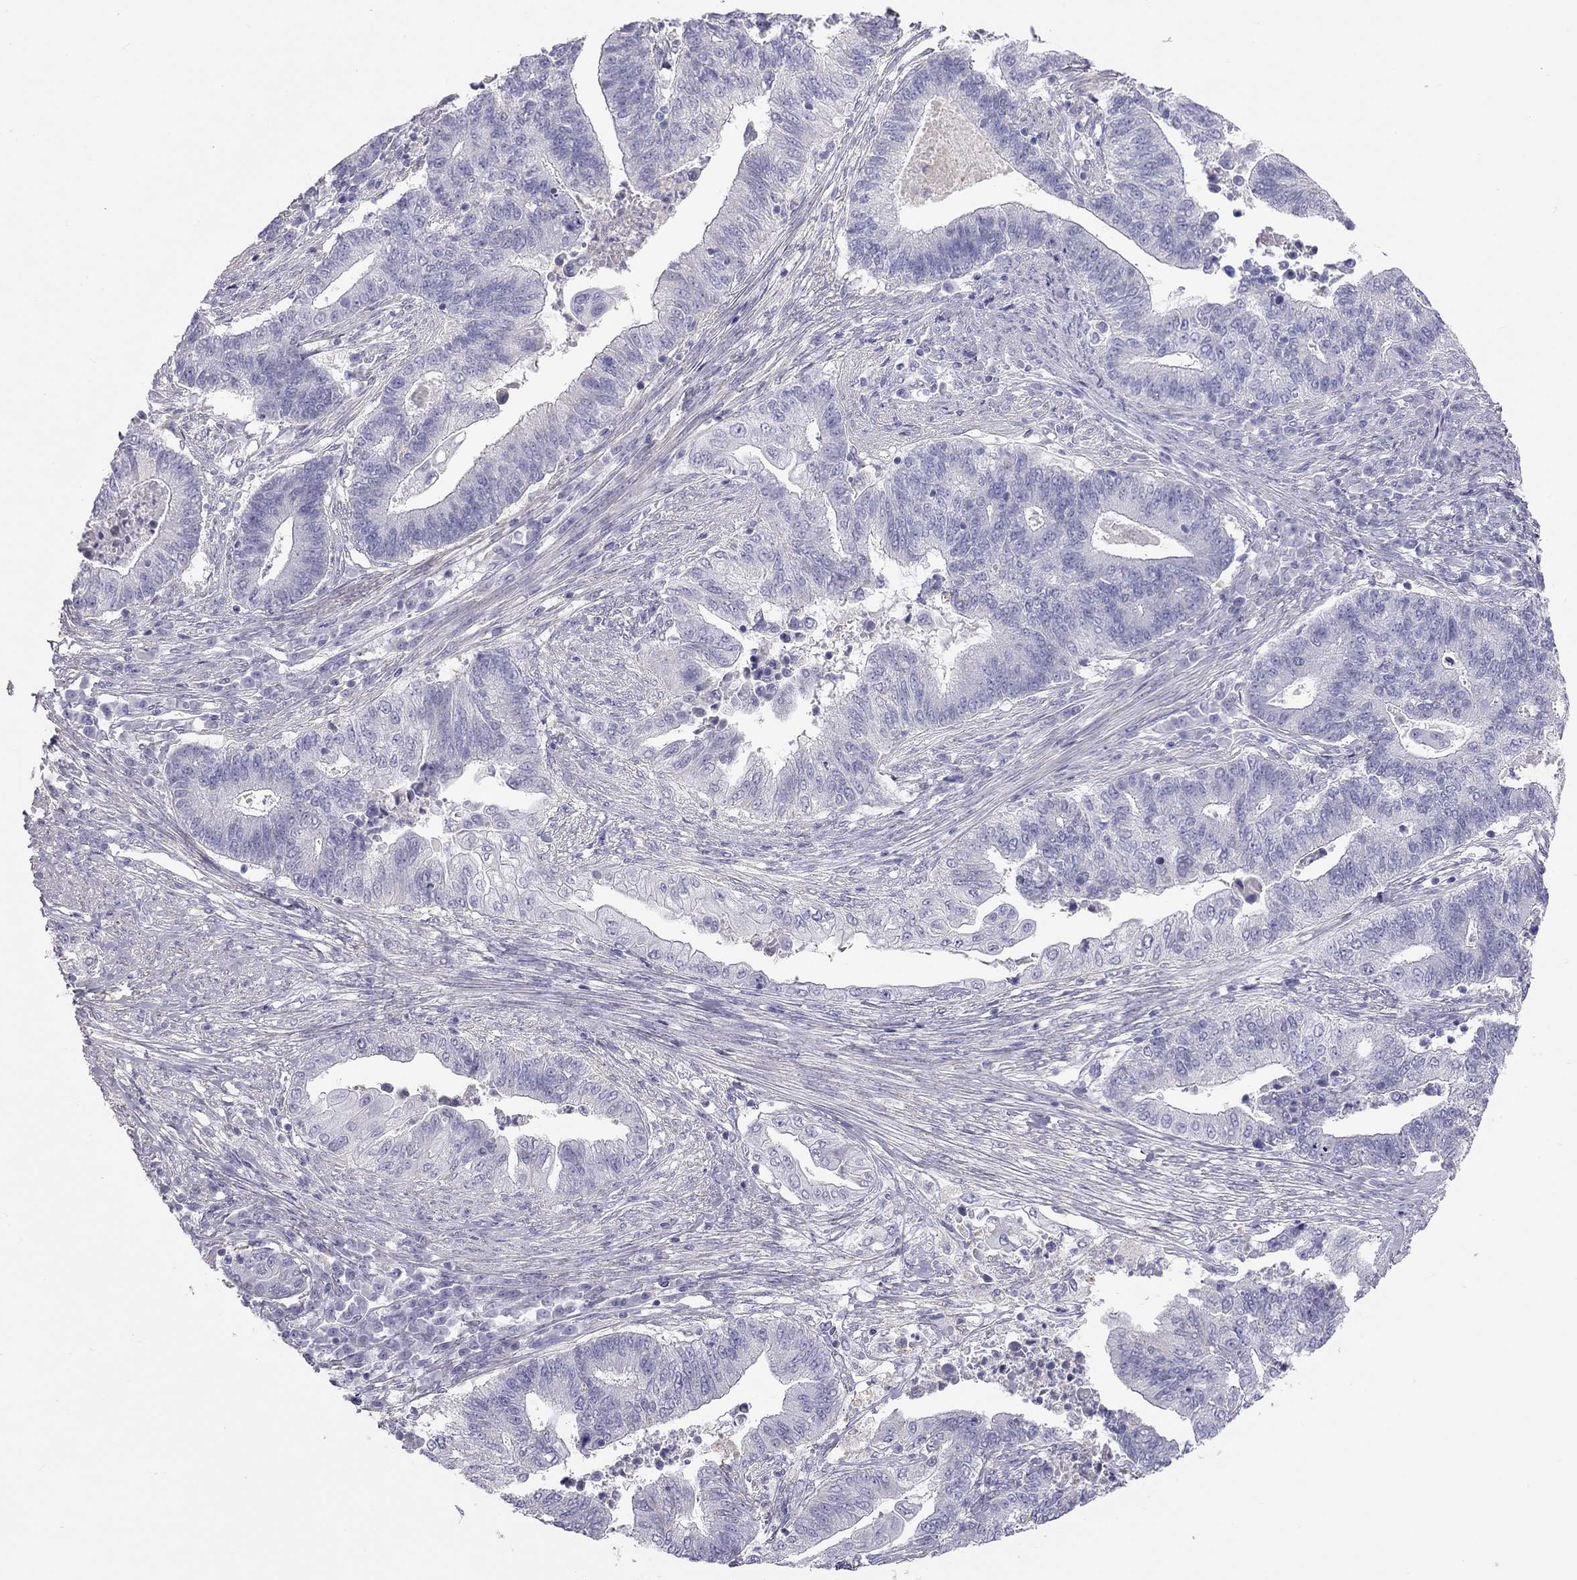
{"staining": {"intensity": "negative", "quantity": "none", "location": "none"}, "tissue": "endometrial cancer", "cell_type": "Tumor cells", "image_type": "cancer", "snomed": [{"axis": "morphology", "description": "Adenocarcinoma, NOS"}, {"axis": "topography", "description": "Uterus"}, {"axis": "topography", "description": "Endometrium"}], "caption": "Tumor cells show no significant protein staining in endometrial adenocarcinoma.", "gene": "SPATA12", "patient": {"sex": "female", "age": 54}}